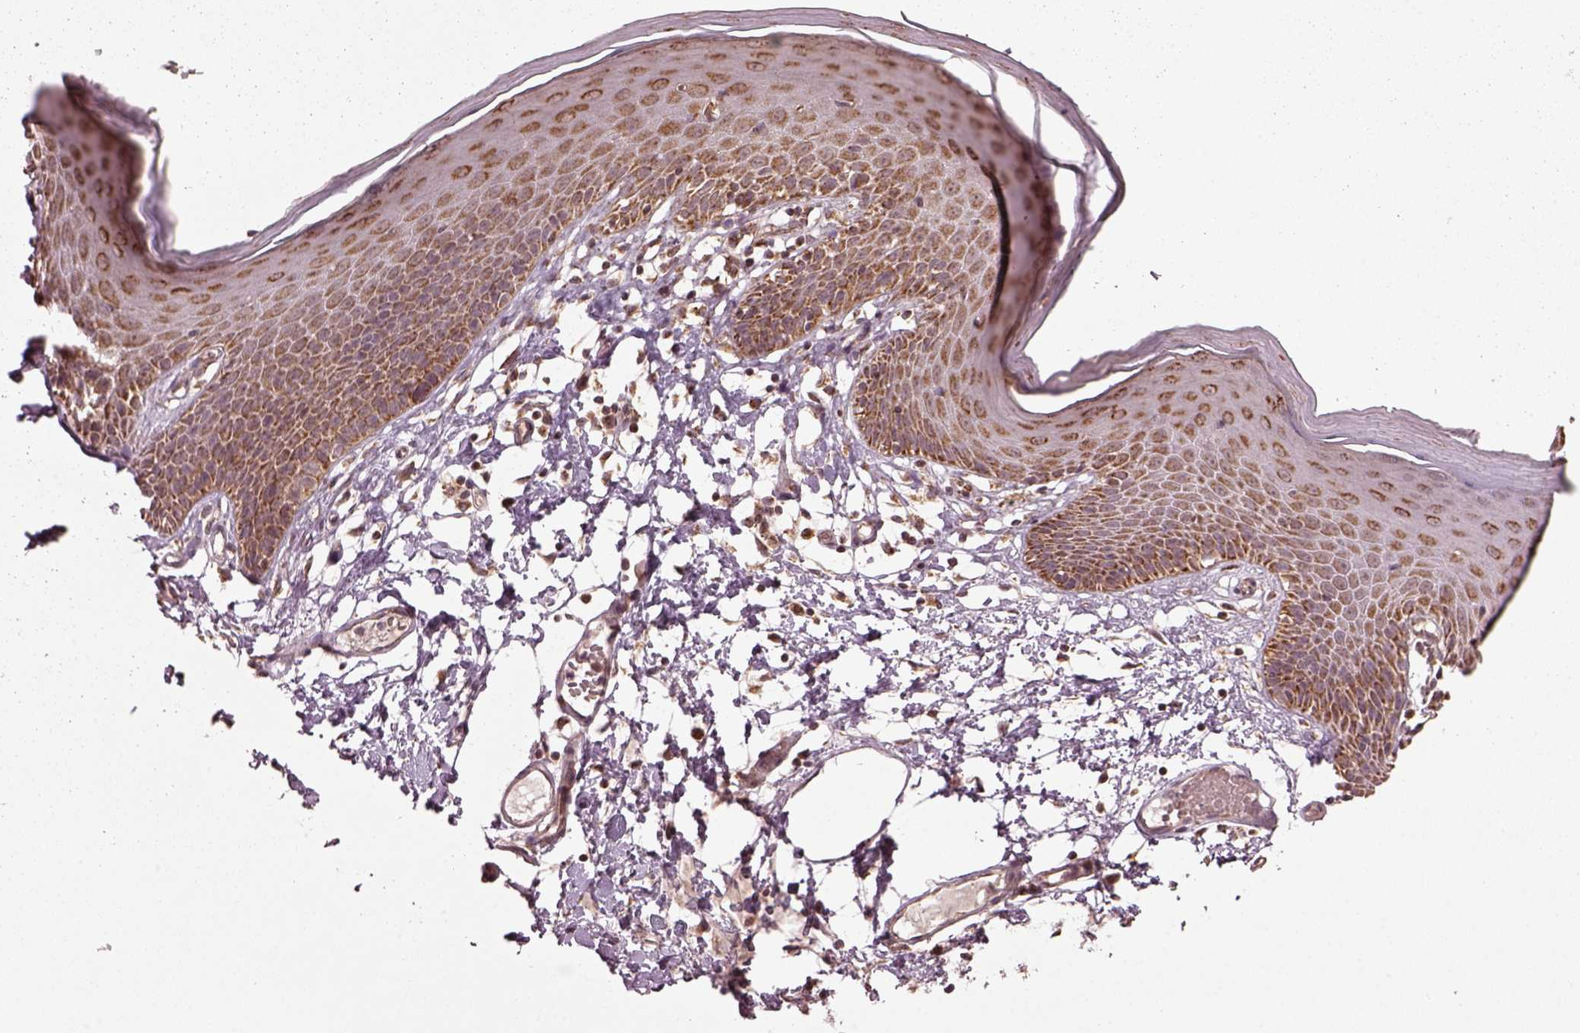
{"staining": {"intensity": "moderate", "quantity": ">75%", "location": "cytoplasmic/membranous"}, "tissue": "skin", "cell_type": "Epidermal cells", "image_type": "normal", "snomed": [{"axis": "morphology", "description": "Normal tissue, NOS"}, {"axis": "topography", "description": "Vulva"}], "caption": "IHC of normal human skin reveals medium levels of moderate cytoplasmic/membranous staining in about >75% of epidermal cells. (Brightfield microscopy of DAB IHC at high magnification).", "gene": "SEL1L3", "patient": {"sex": "female", "age": 68}}